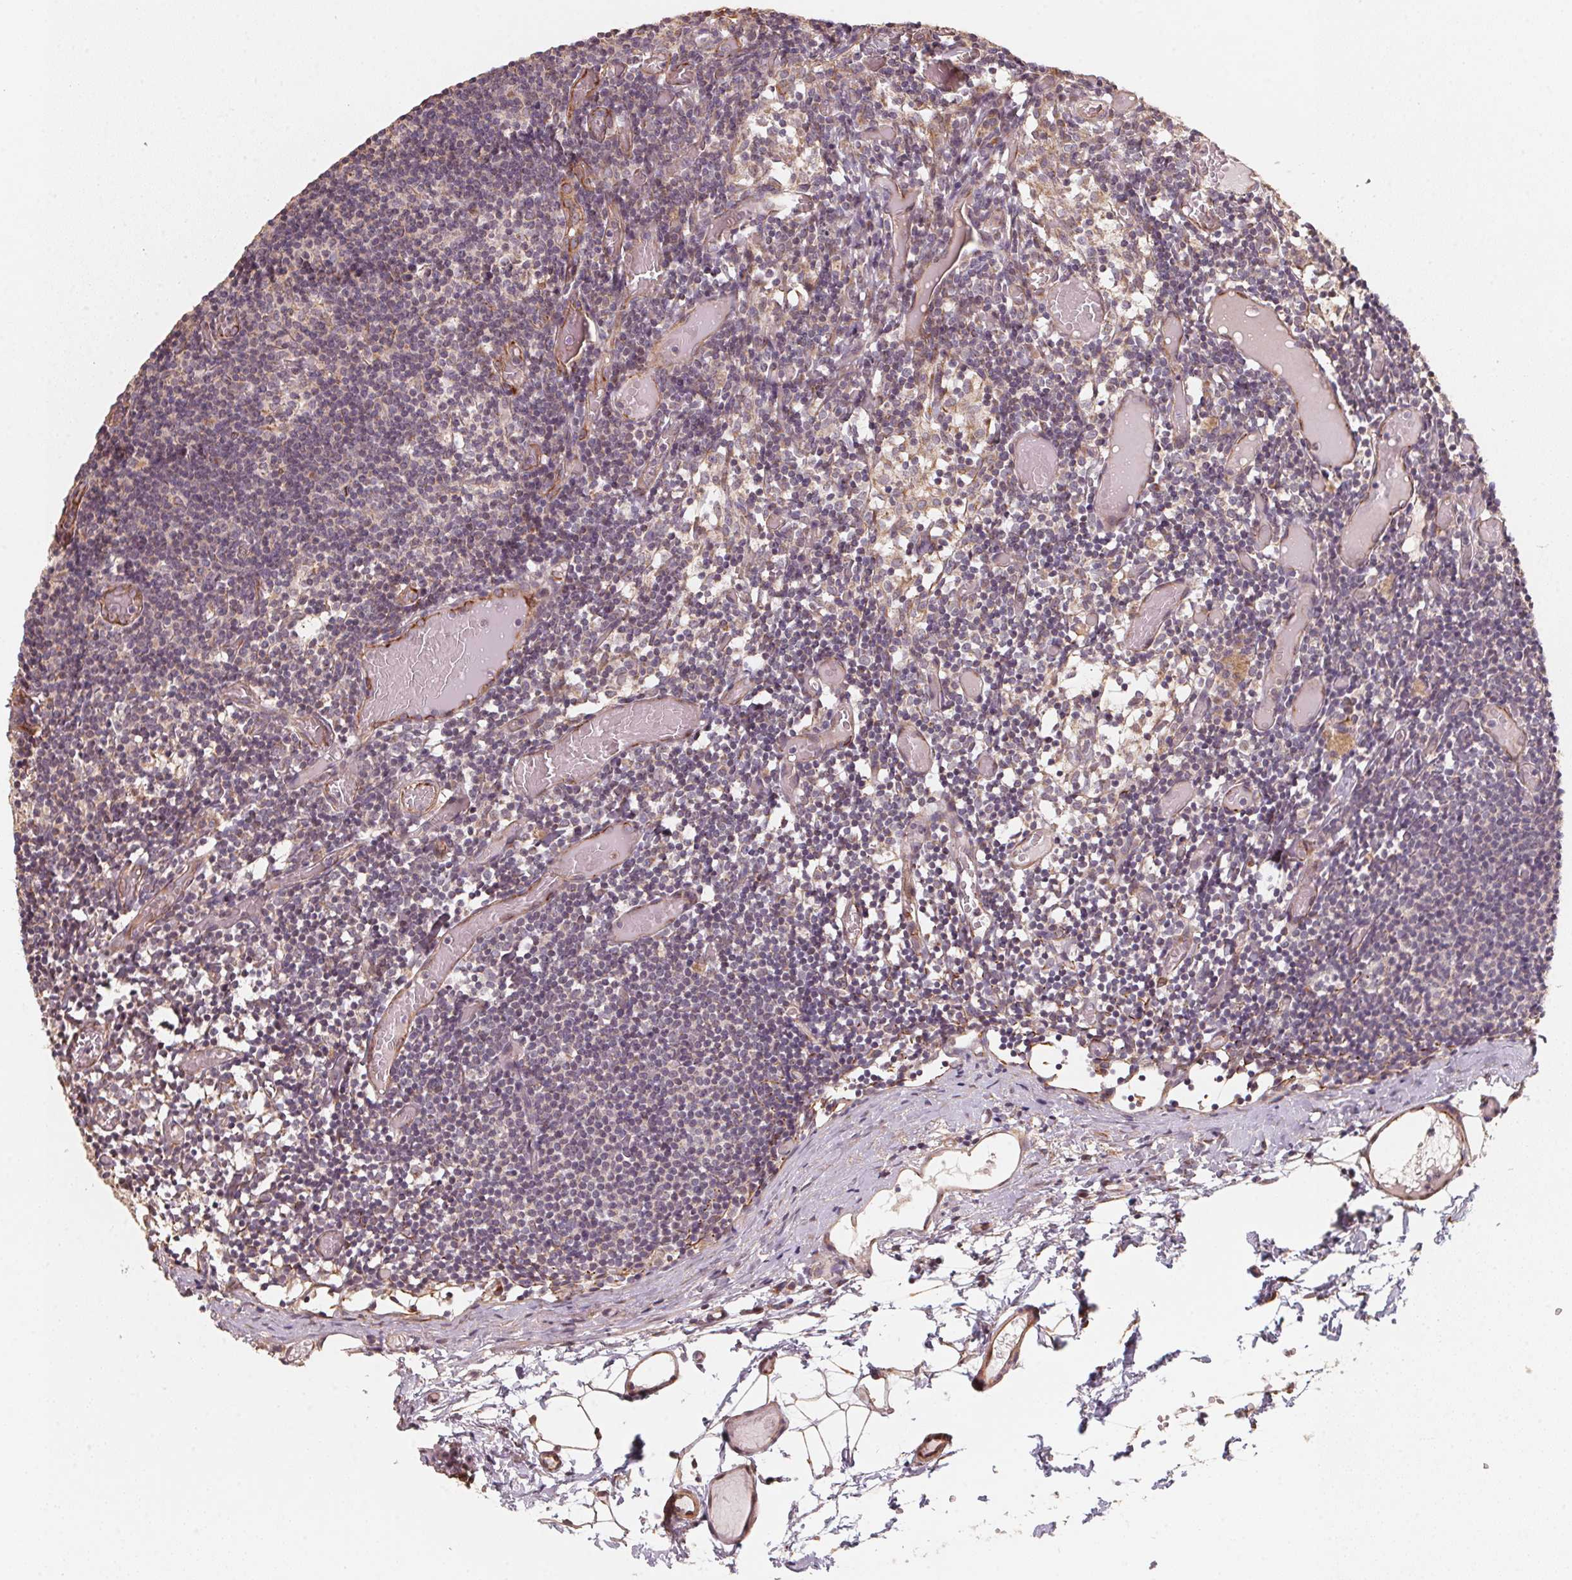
{"staining": {"intensity": "negative", "quantity": "none", "location": "none"}, "tissue": "lymph node", "cell_type": "Germinal center cells", "image_type": "normal", "snomed": [{"axis": "morphology", "description": "Normal tissue, NOS"}, {"axis": "topography", "description": "Lymph node"}], "caption": "Germinal center cells show no significant protein staining in normal lymph node. The staining was performed using DAB (3,3'-diaminobenzidine) to visualize the protein expression in brown, while the nuclei were stained in blue with hematoxylin (Magnification: 20x).", "gene": "TSPAN12", "patient": {"sex": "female", "age": 41}}